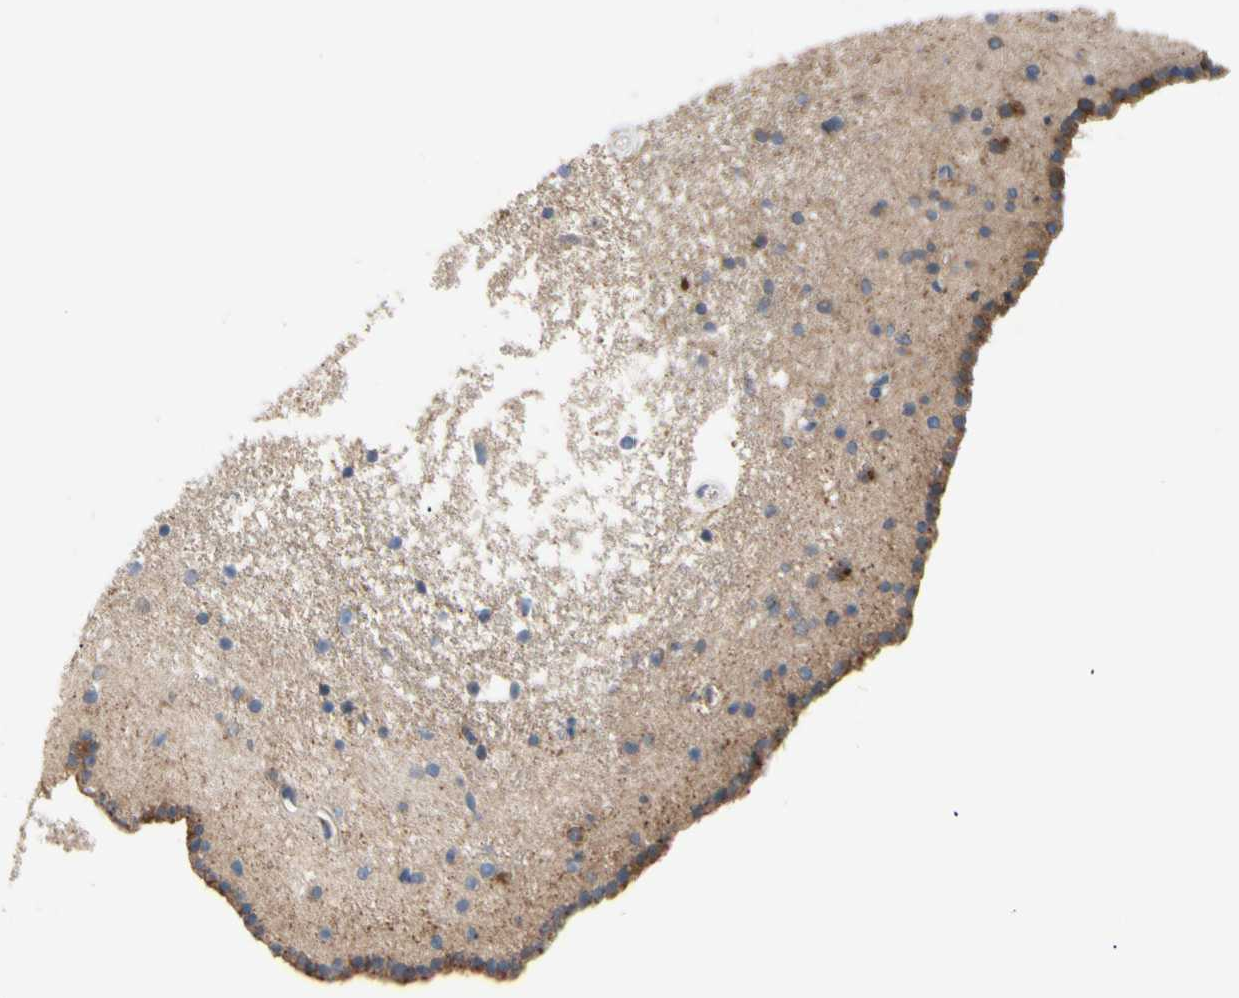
{"staining": {"intensity": "moderate", "quantity": "25%-75%", "location": "cytoplasmic/membranous"}, "tissue": "caudate", "cell_type": "Glial cells", "image_type": "normal", "snomed": [{"axis": "morphology", "description": "Normal tissue, NOS"}, {"axis": "topography", "description": "Lateral ventricle wall"}], "caption": "Protein expression analysis of unremarkable human caudate reveals moderate cytoplasmic/membranous staining in about 25%-75% of glial cells. The staining was performed using DAB (3,3'-diaminobenzidine) to visualize the protein expression in brown, while the nuclei were stained in blue with hematoxylin (Magnification: 20x).", "gene": "DYNLRB1", "patient": {"sex": "male", "age": 45}}